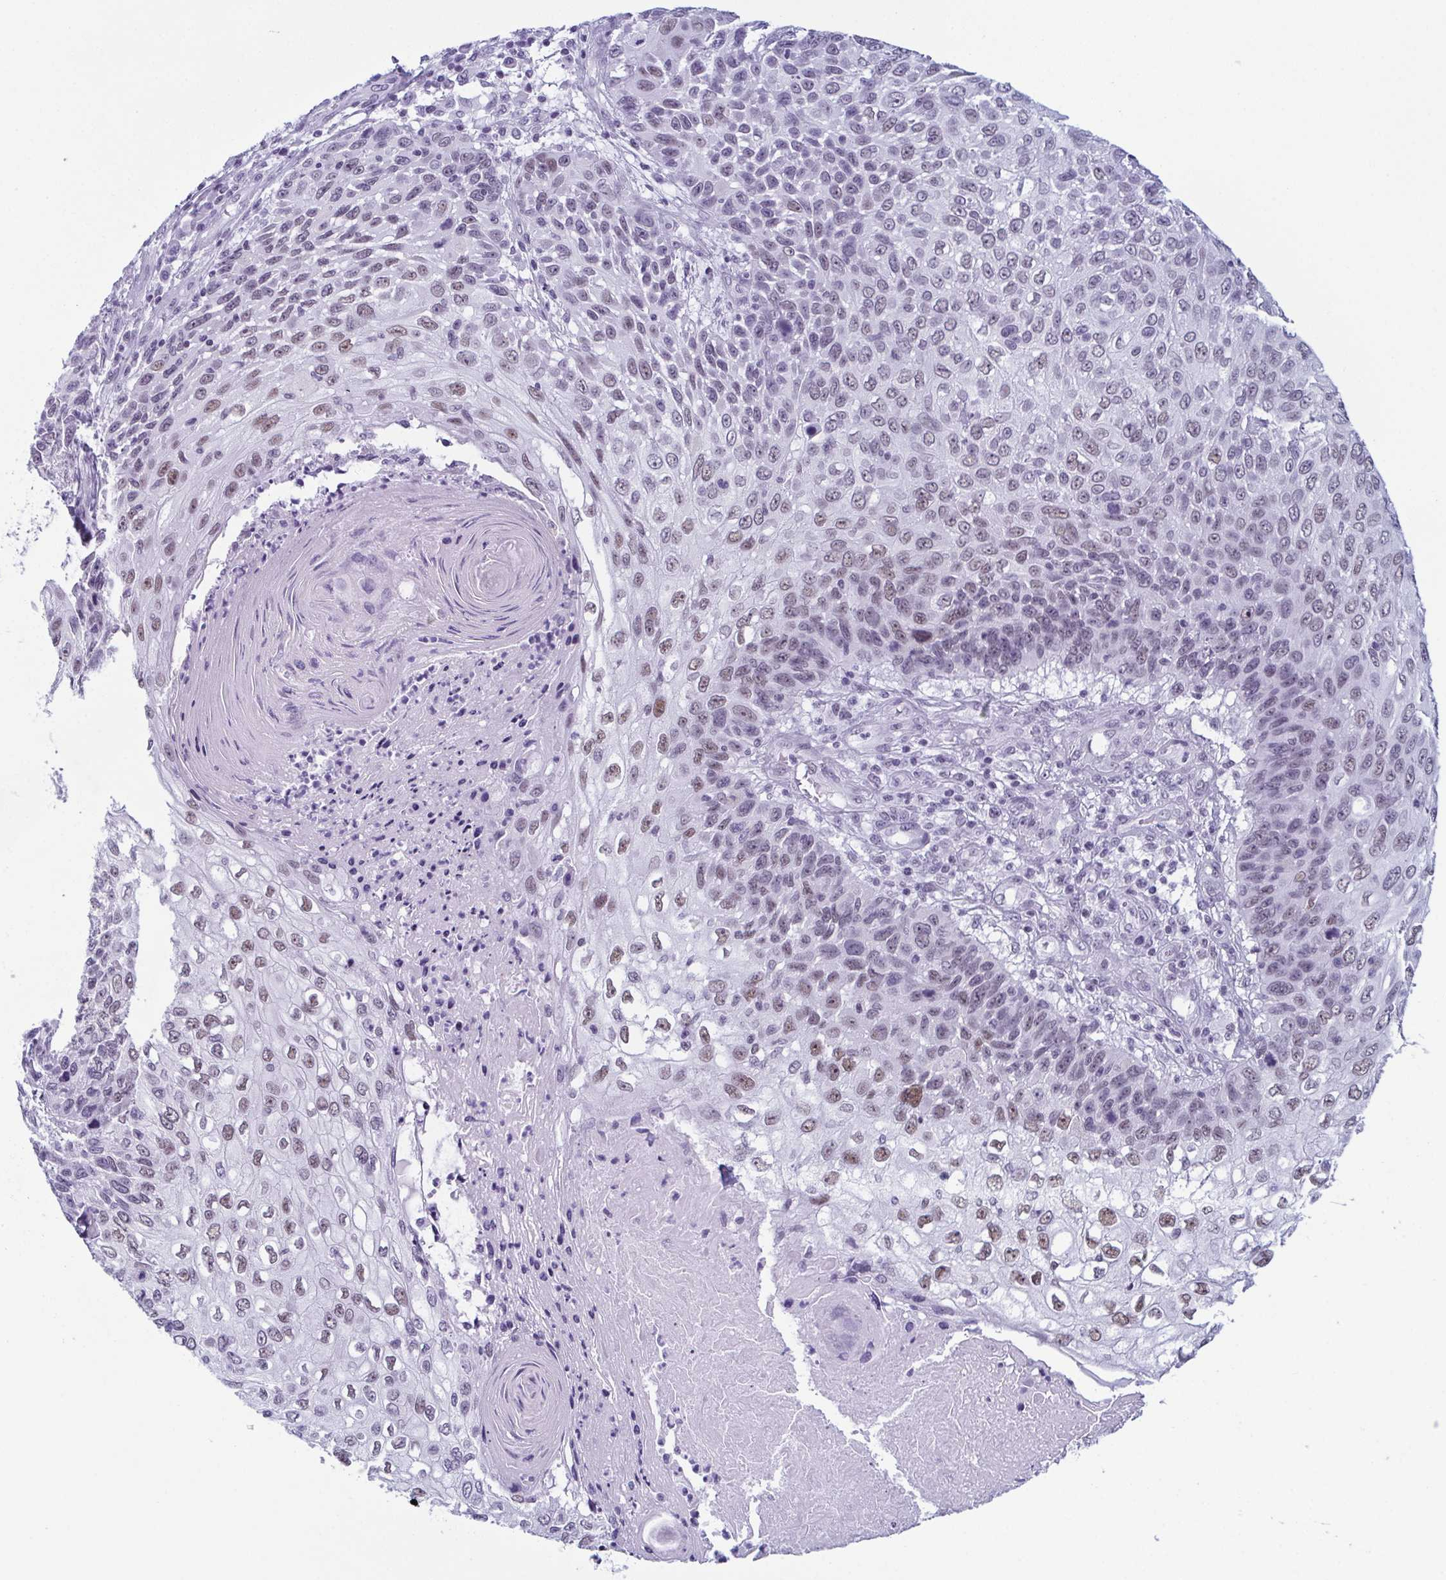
{"staining": {"intensity": "moderate", "quantity": "25%-75%", "location": "nuclear"}, "tissue": "skin cancer", "cell_type": "Tumor cells", "image_type": "cancer", "snomed": [{"axis": "morphology", "description": "Squamous cell carcinoma, NOS"}, {"axis": "topography", "description": "Skin"}], "caption": "Protein expression analysis of skin squamous cell carcinoma demonstrates moderate nuclear expression in approximately 25%-75% of tumor cells.", "gene": "RBM7", "patient": {"sex": "male", "age": 92}}